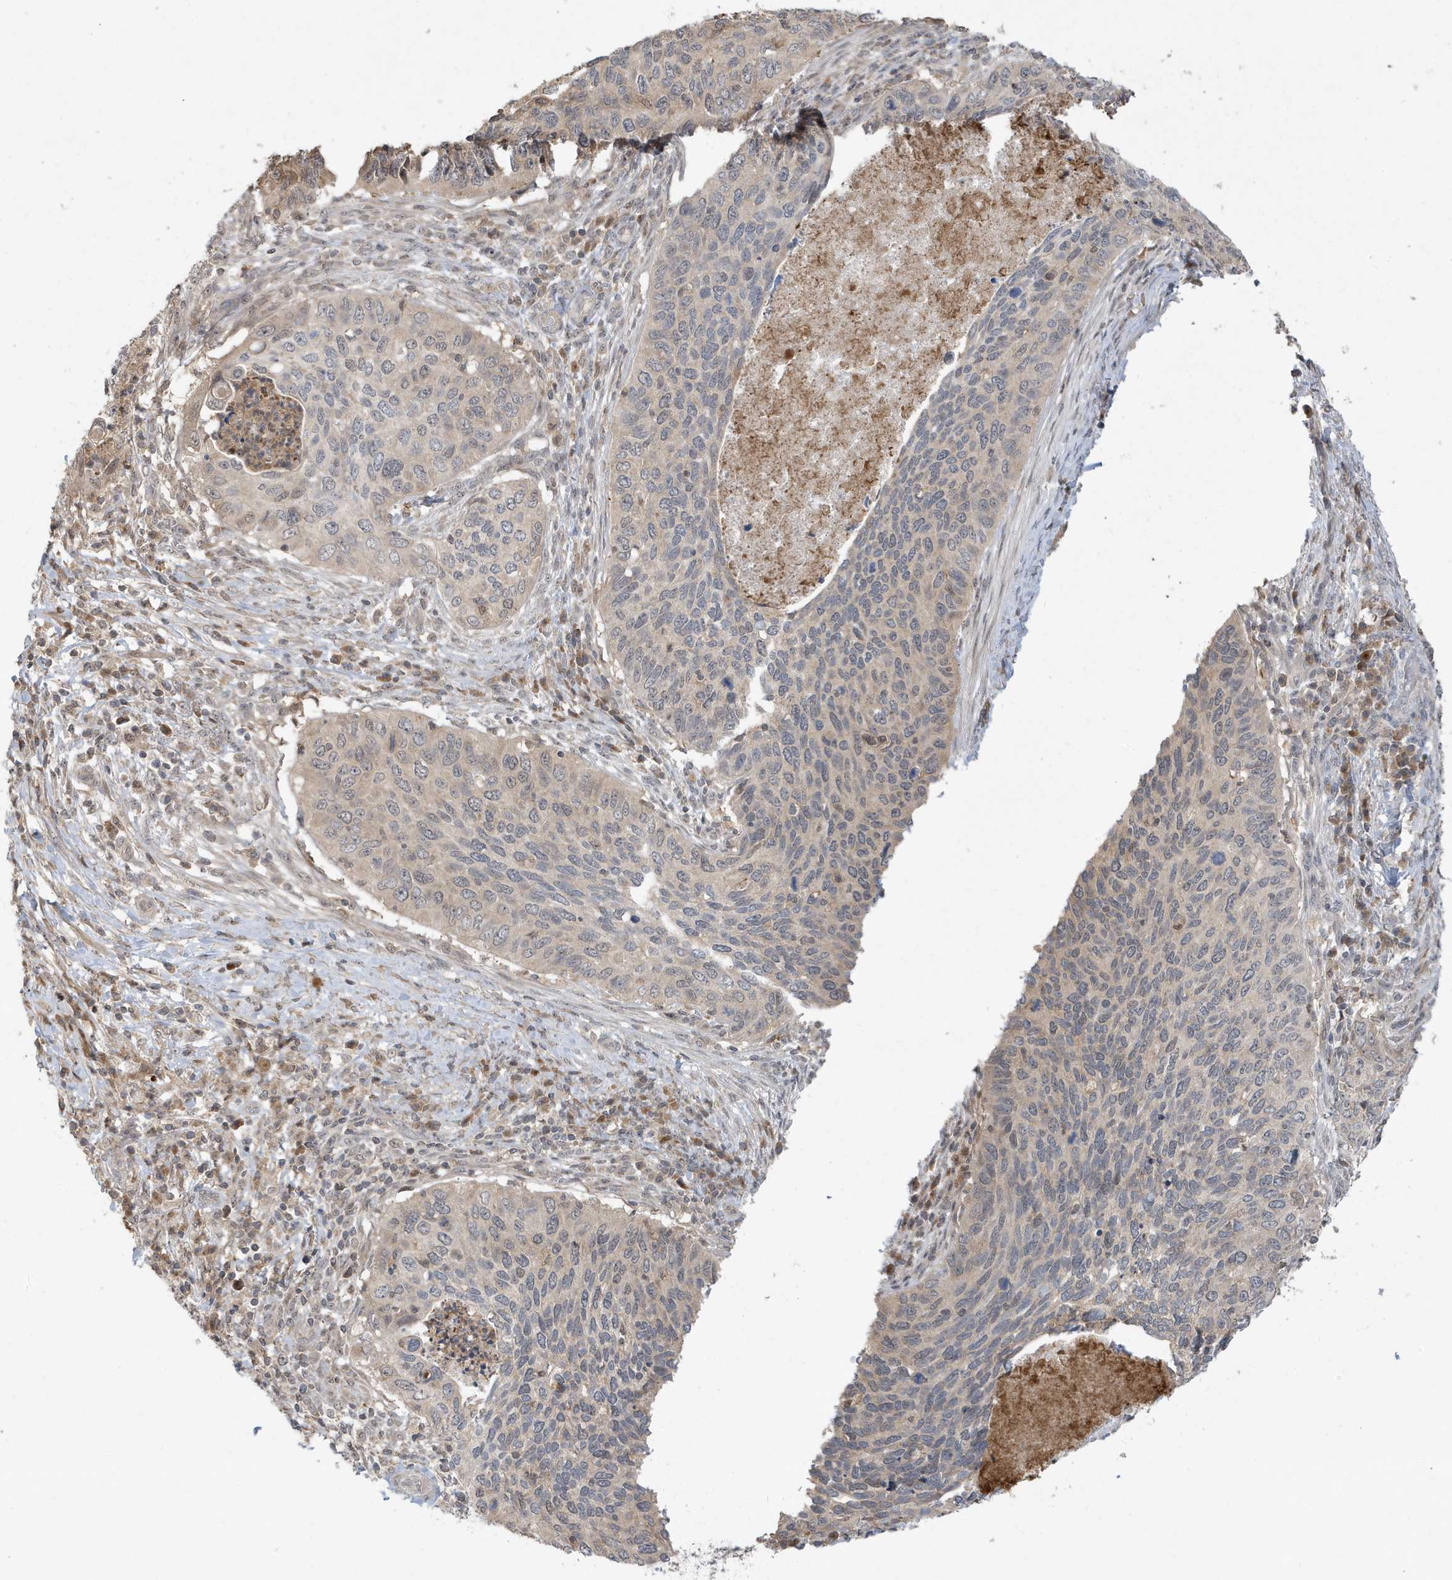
{"staining": {"intensity": "weak", "quantity": "<25%", "location": "cytoplasmic/membranous"}, "tissue": "cervical cancer", "cell_type": "Tumor cells", "image_type": "cancer", "snomed": [{"axis": "morphology", "description": "Squamous cell carcinoma, NOS"}, {"axis": "topography", "description": "Cervix"}], "caption": "IHC of human squamous cell carcinoma (cervical) exhibits no staining in tumor cells. (Brightfield microscopy of DAB IHC at high magnification).", "gene": "PRRT3", "patient": {"sex": "female", "age": 38}}